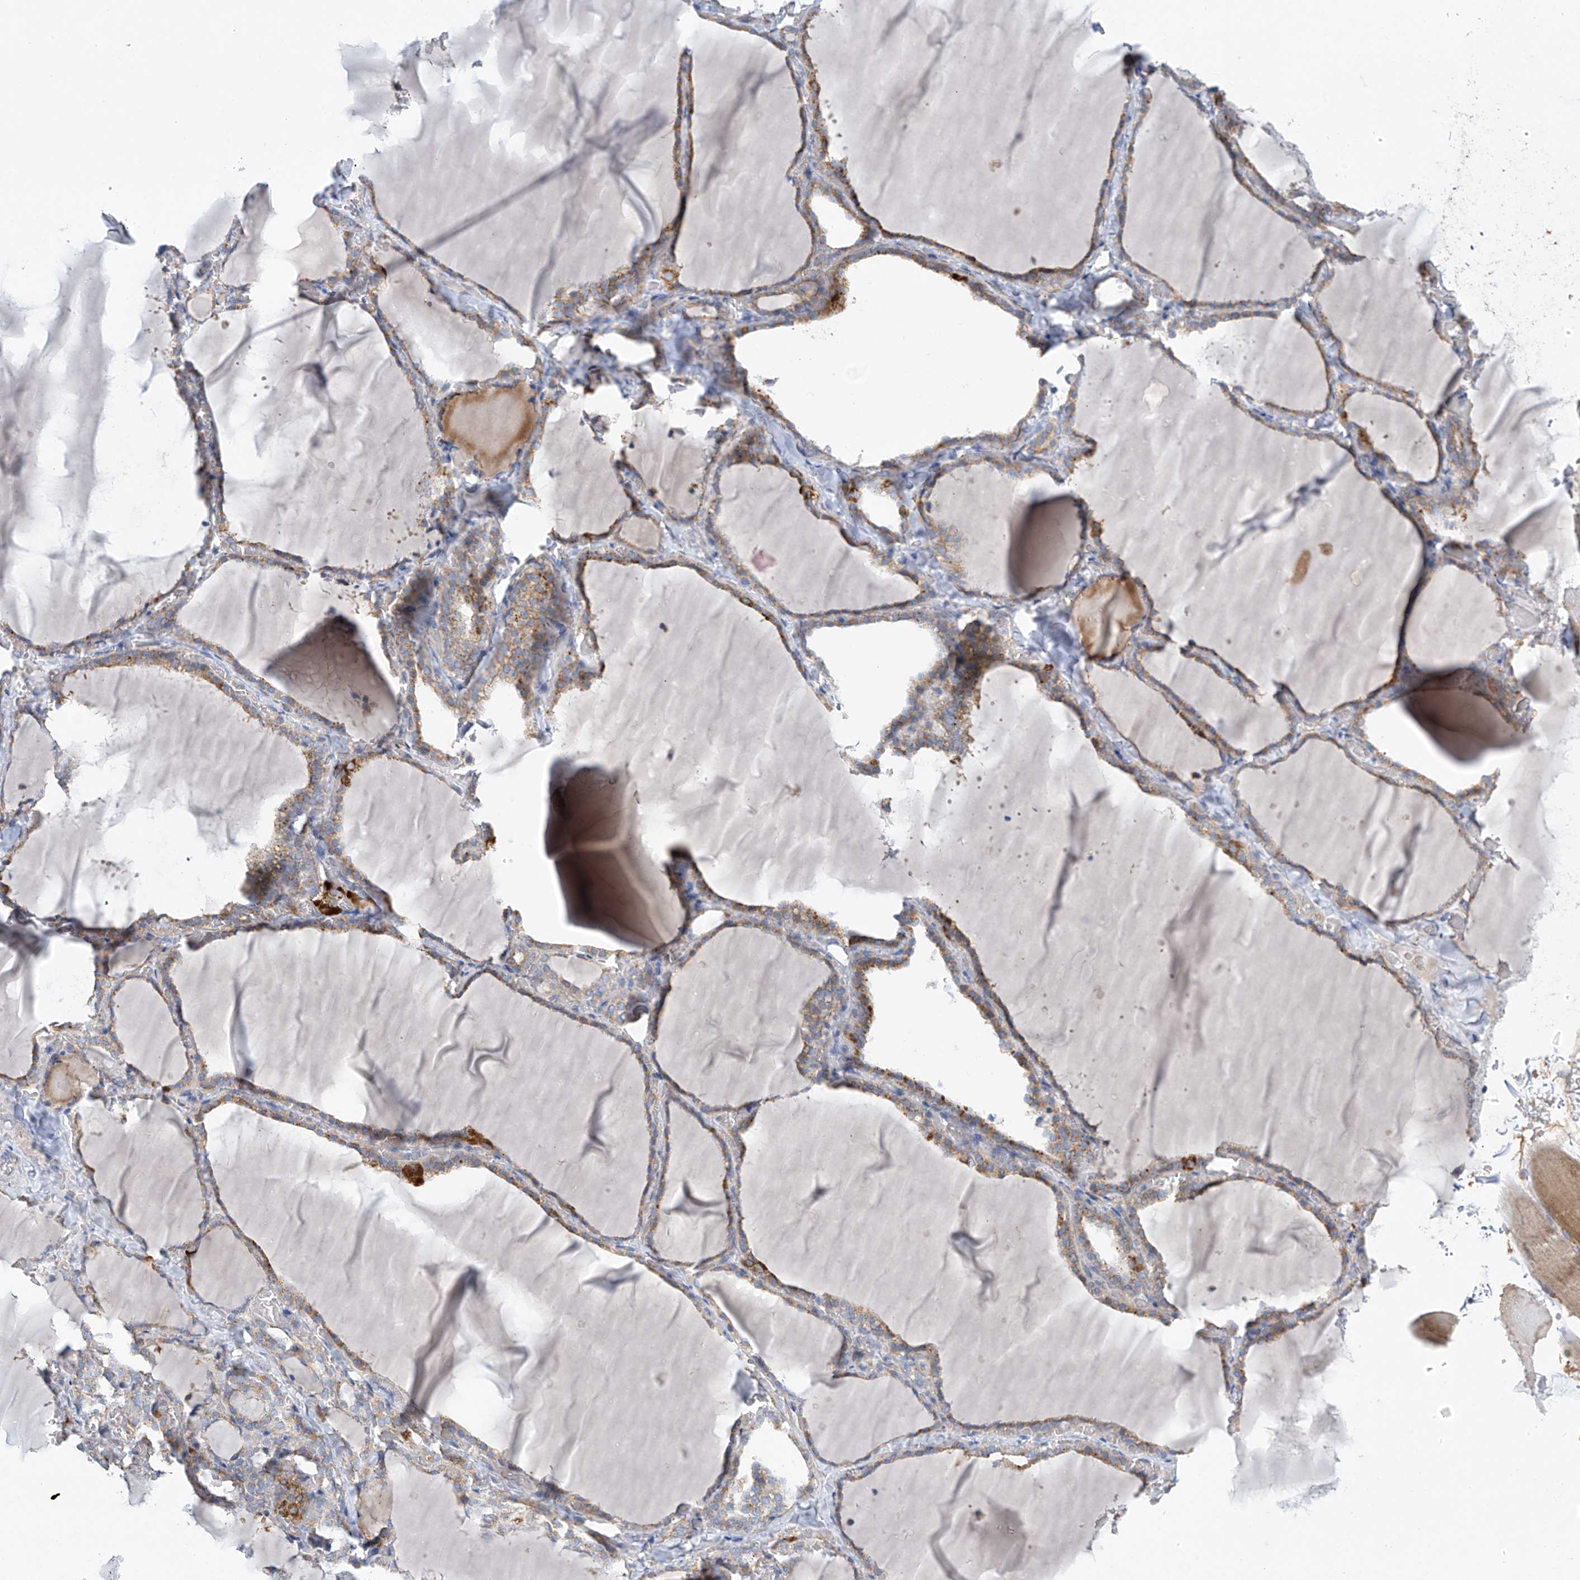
{"staining": {"intensity": "moderate", "quantity": ">75%", "location": "cytoplasmic/membranous"}, "tissue": "thyroid gland", "cell_type": "Glandular cells", "image_type": "normal", "snomed": [{"axis": "morphology", "description": "Normal tissue, NOS"}, {"axis": "topography", "description": "Thyroid gland"}], "caption": "Human thyroid gland stained with a brown dye demonstrates moderate cytoplasmic/membranous positive expression in approximately >75% of glandular cells.", "gene": "EOMES", "patient": {"sex": "female", "age": 22}}